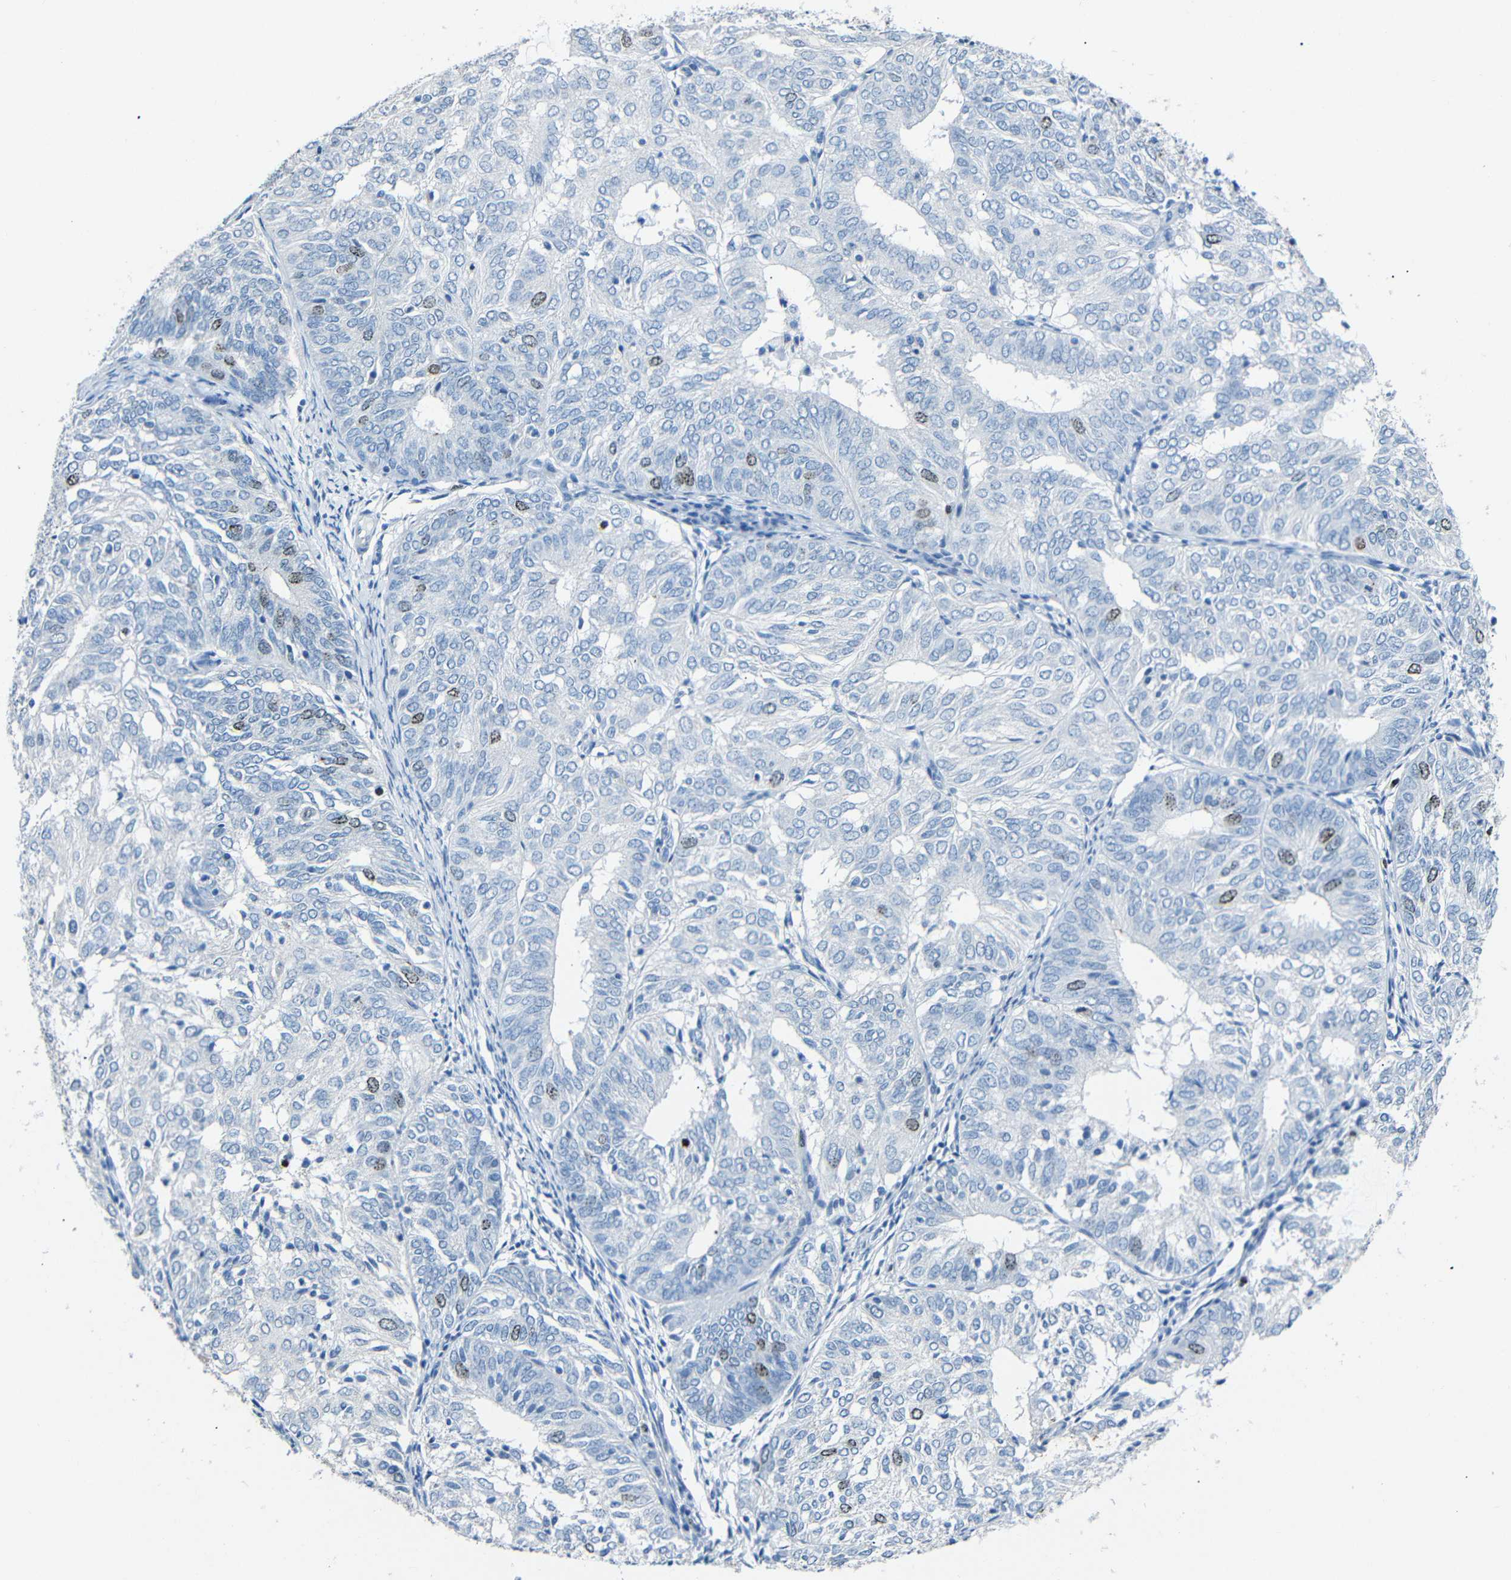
{"staining": {"intensity": "weak", "quantity": "<25%", "location": "nuclear"}, "tissue": "endometrial cancer", "cell_type": "Tumor cells", "image_type": "cancer", "snomed": [{"axis": "morphology", "description": "Adenocarcinoma, NOS"}, {"axis": "topography", "description": "Uterus"}], "caption": "Endometrial cancer (adenocarcinoma) was stained to show a protein in brown. There is no significant expression in tumor cells.", "gene": "INCENP", "patient": {"sex": "female", "age": 60}}